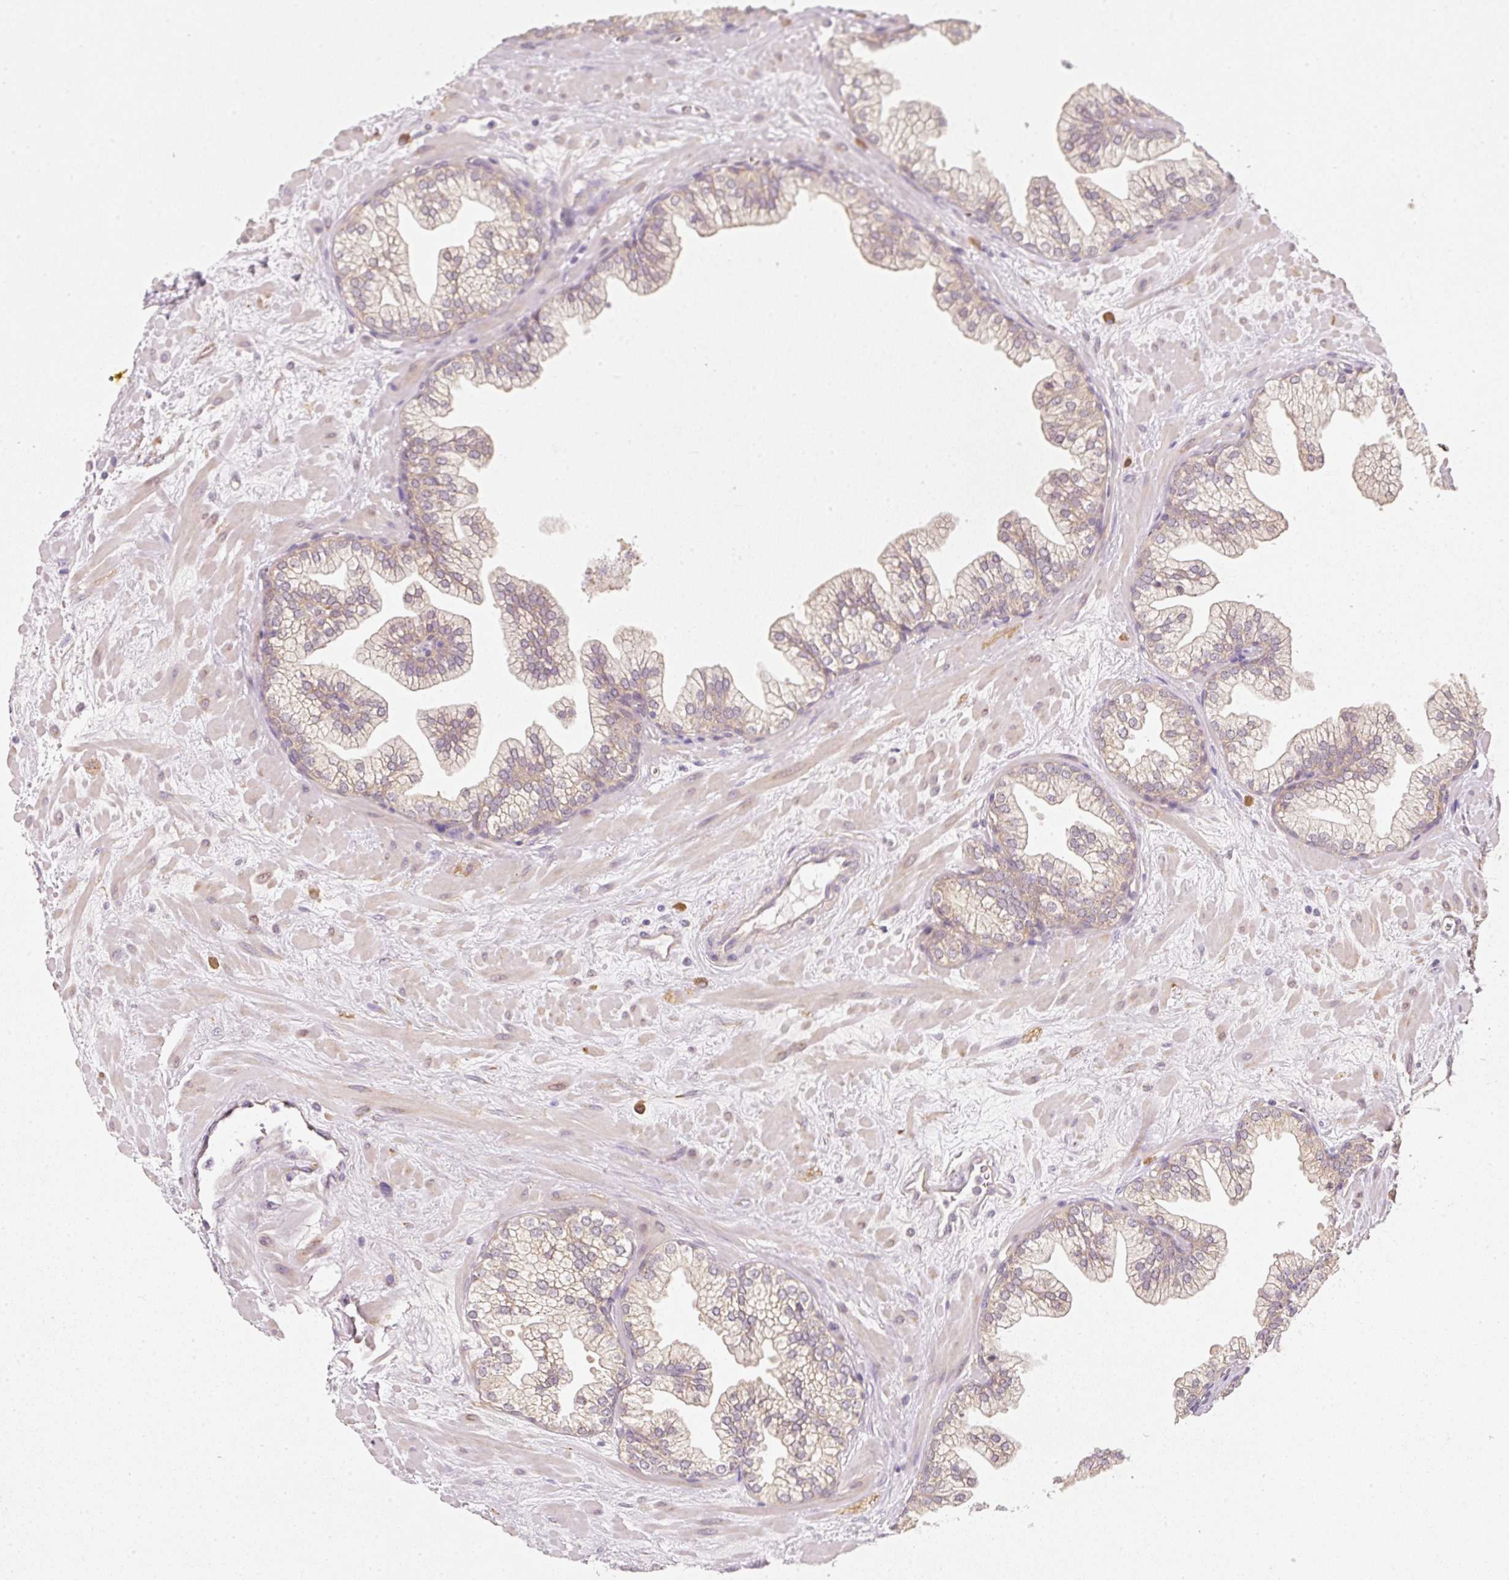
{"staining": {"intensity": "weak", "quantity": ">75%", "location": "cytoplasmic/membranous"}, "tissue": "prostate", "cell_type": "Glandular cells", "image_type": "normal", "snomed": [{"axis": "morphology", "description": "Normal tissue, NOS"}, {"axis": "topography", "description": "Prostate"}, {"axis": "topography", "description": "Peripheral nerve tissue"}], "caption": "About >75% of glandular cells in normal prostate show weak cytoplasmic/membranous protein expression as visualized by brown immunohistochemical staining.", "gene": "RGL2", "patient": {"sex": "male", "age": 61}}